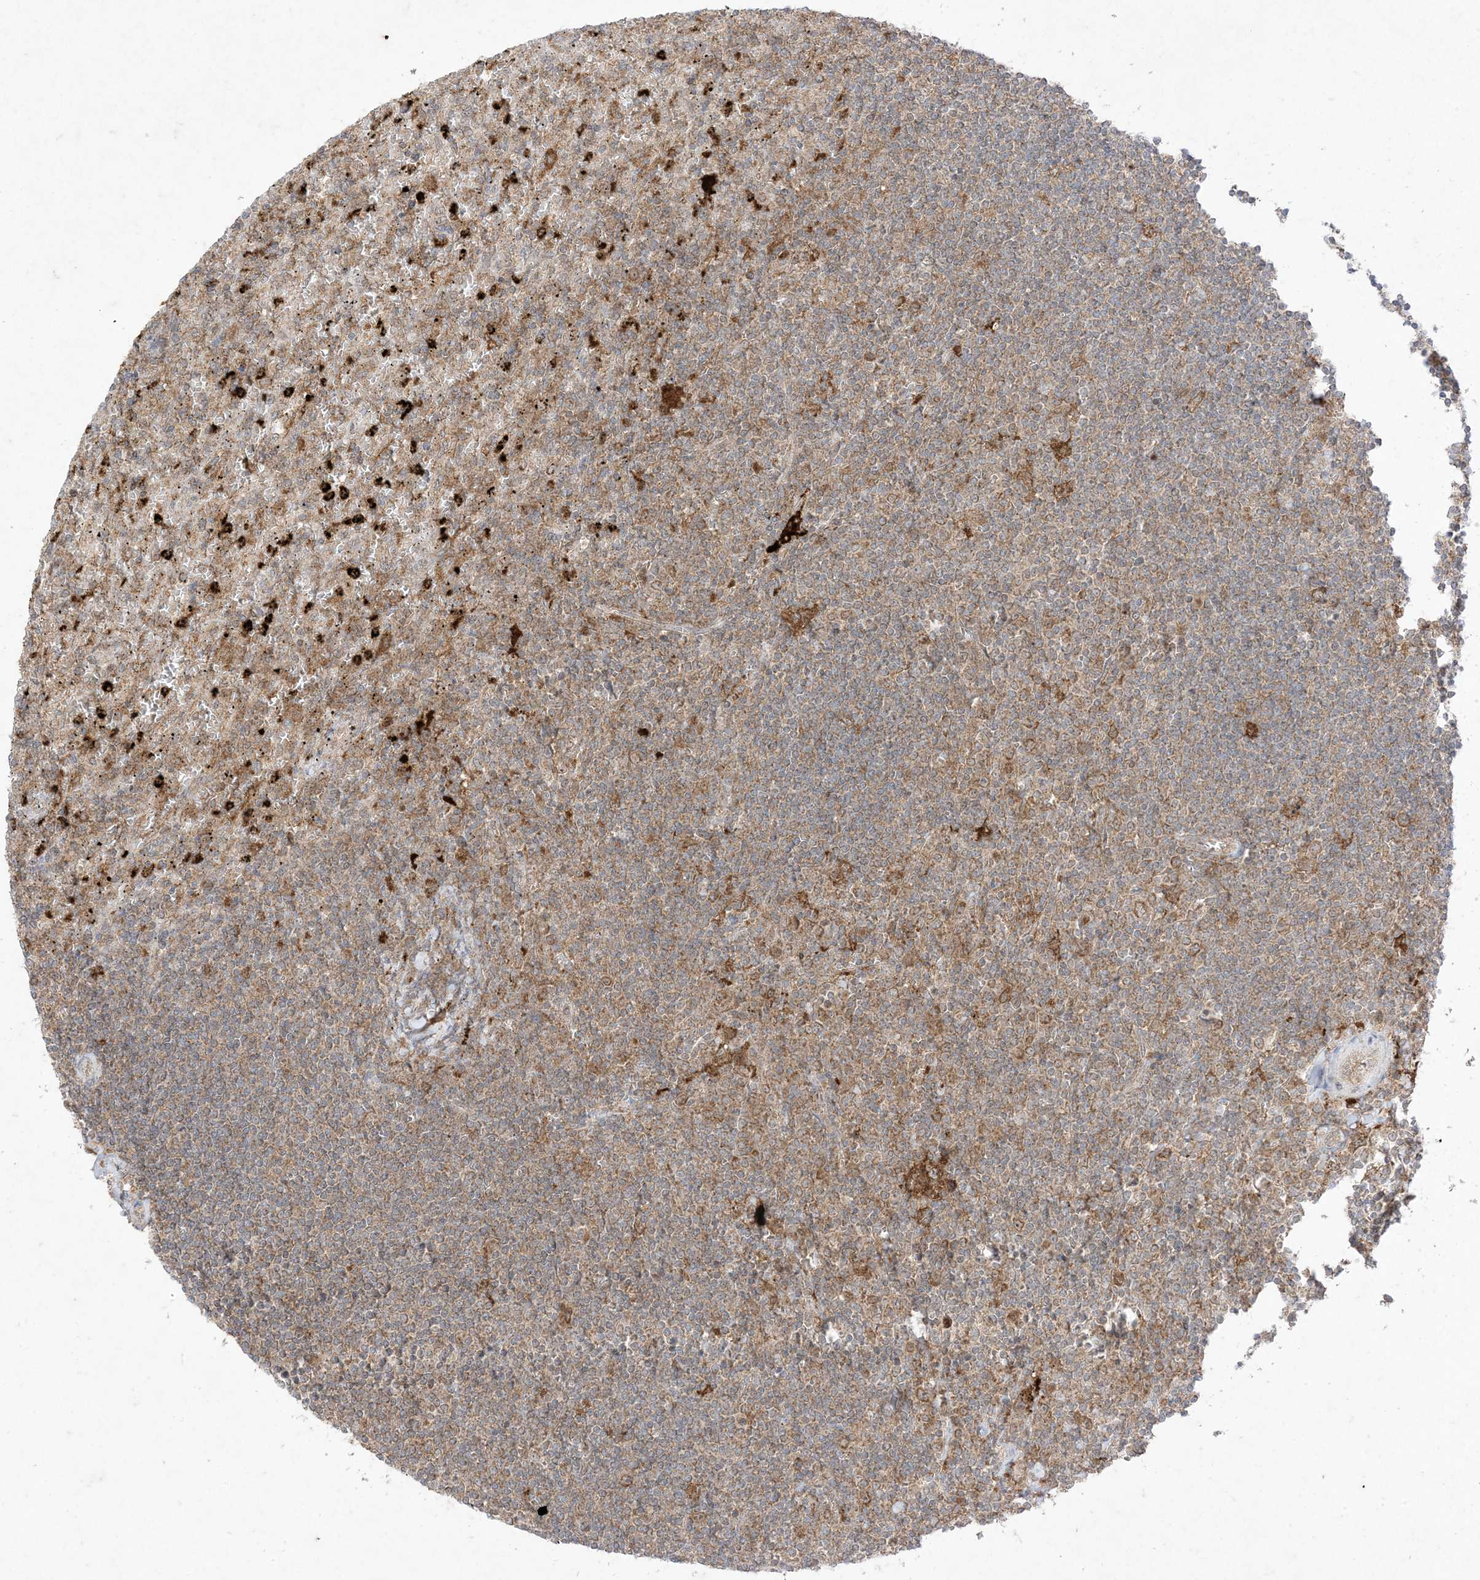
{"staining": {"intensity": "moderate", "quantity": "25%-75%", "location": "cytoplasmic/membranous"}, "tissue": "lymphoma", "cell_type": "Tumor cells", "image_type": "cancer", "snomed": [{"axis": "morphology", "description": "Malignant lymphoma, non-Hodgkin's type, Low grade"}, {"axis": "topography", "description": "Spleen"}], "caption": "Moderate cytoplasmic/membranous staining is present in approximately 25%-75% of tumor cells in malignant lymphoma, non-Hodgkin's type (low-grade).", "gene": "UBE2C", "patient": {"sex": "male", "age": 76}}